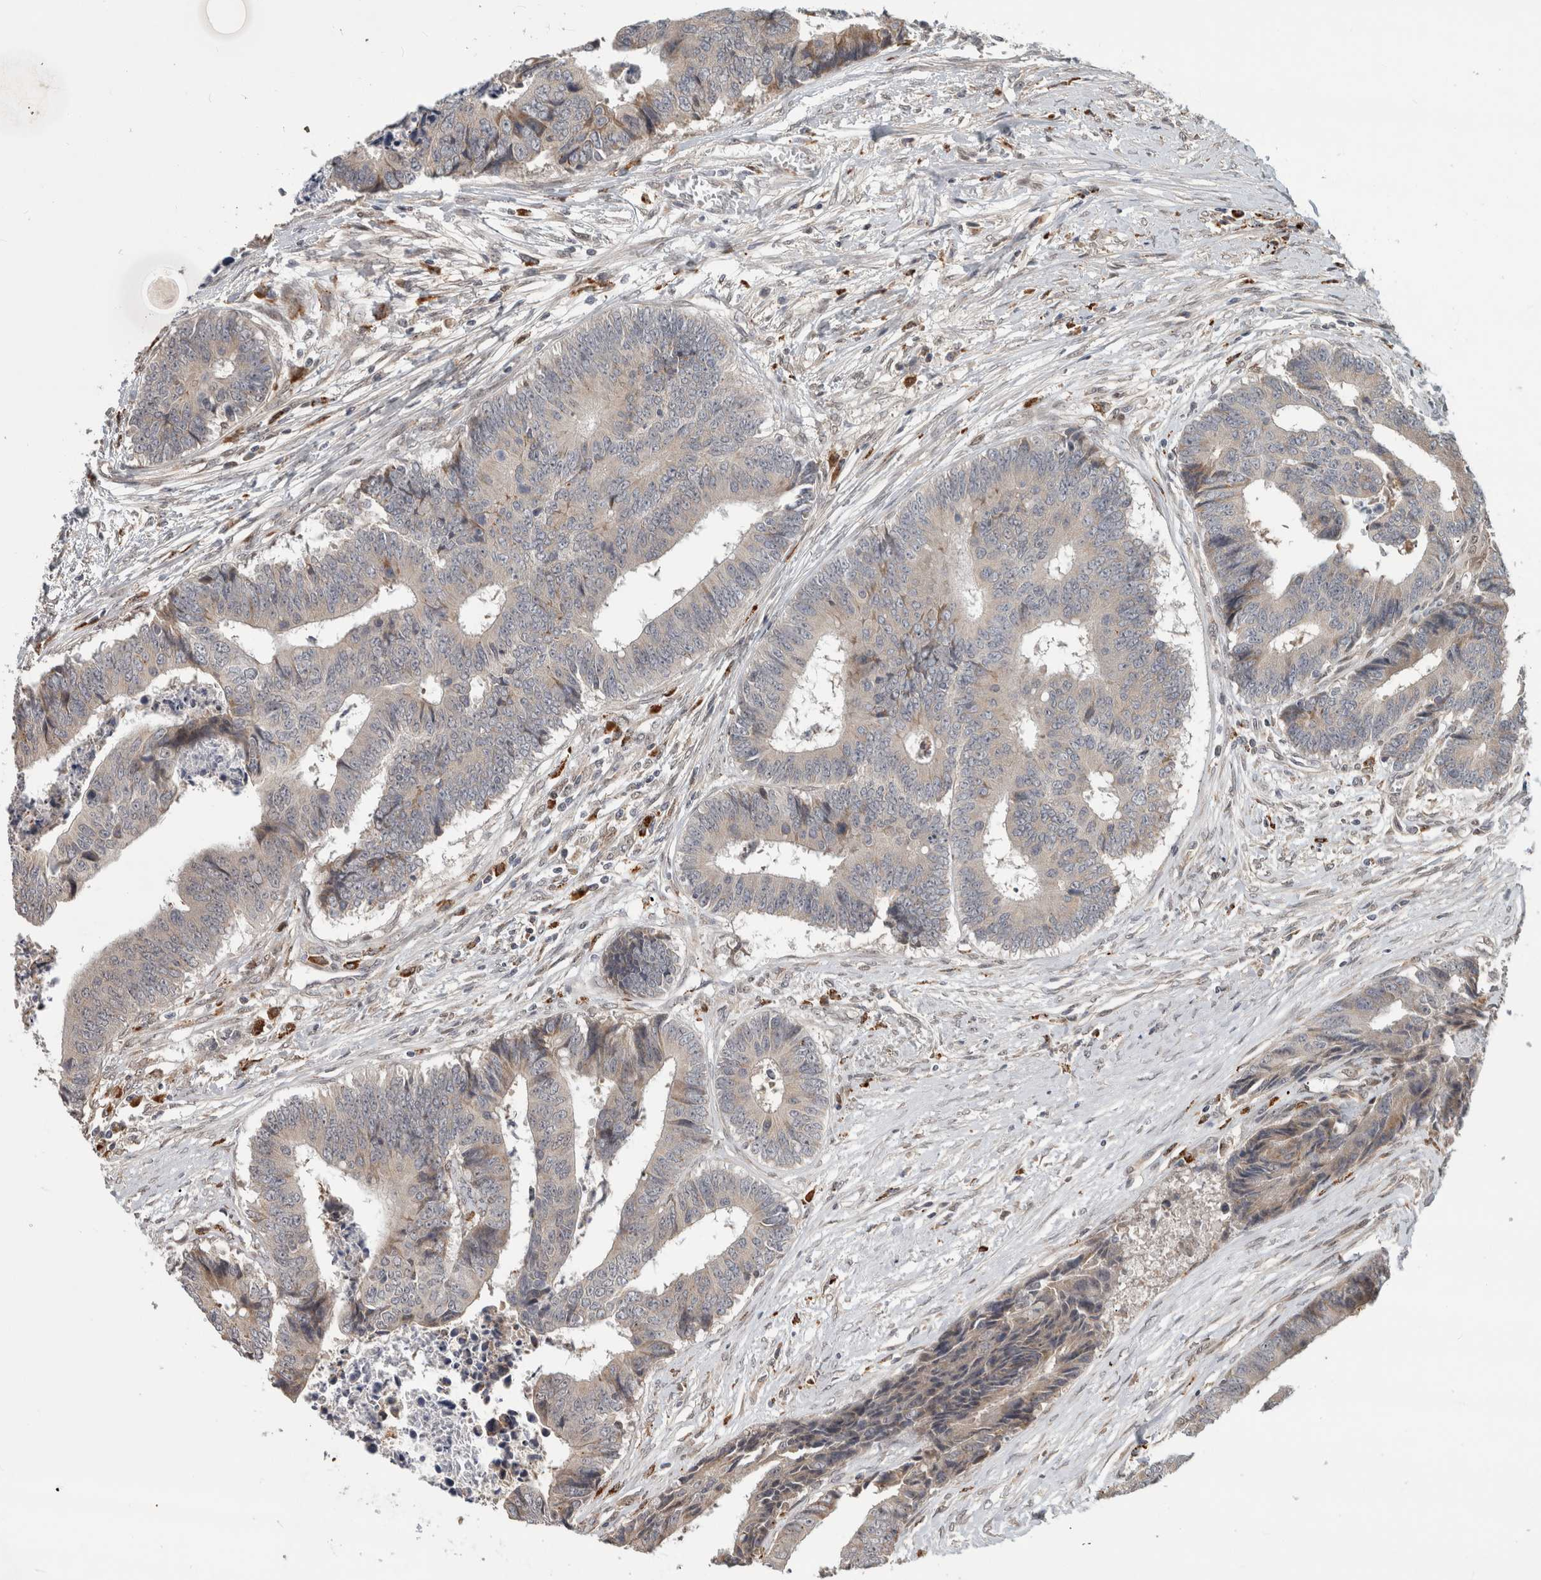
{"staining": {"intensity": "negative", "quantity": "none", "location": "none"}, "tissue": "colorectal cancer", "cell_type": "Tumor cells", "image_type": "cancer", "snomed": [{"axis": "morphology", "description": "Adenocarcinoma, NOS"}, {"axis": "topography", "description": "Rectum"}], "caption": "Adenocarcinoma (colorectal) stained for a protein using immunohistochemistry (IHC) shows no staining tumor cells.", "gene": "NAB2", "patient": {"sex": "male", "age": 84}}